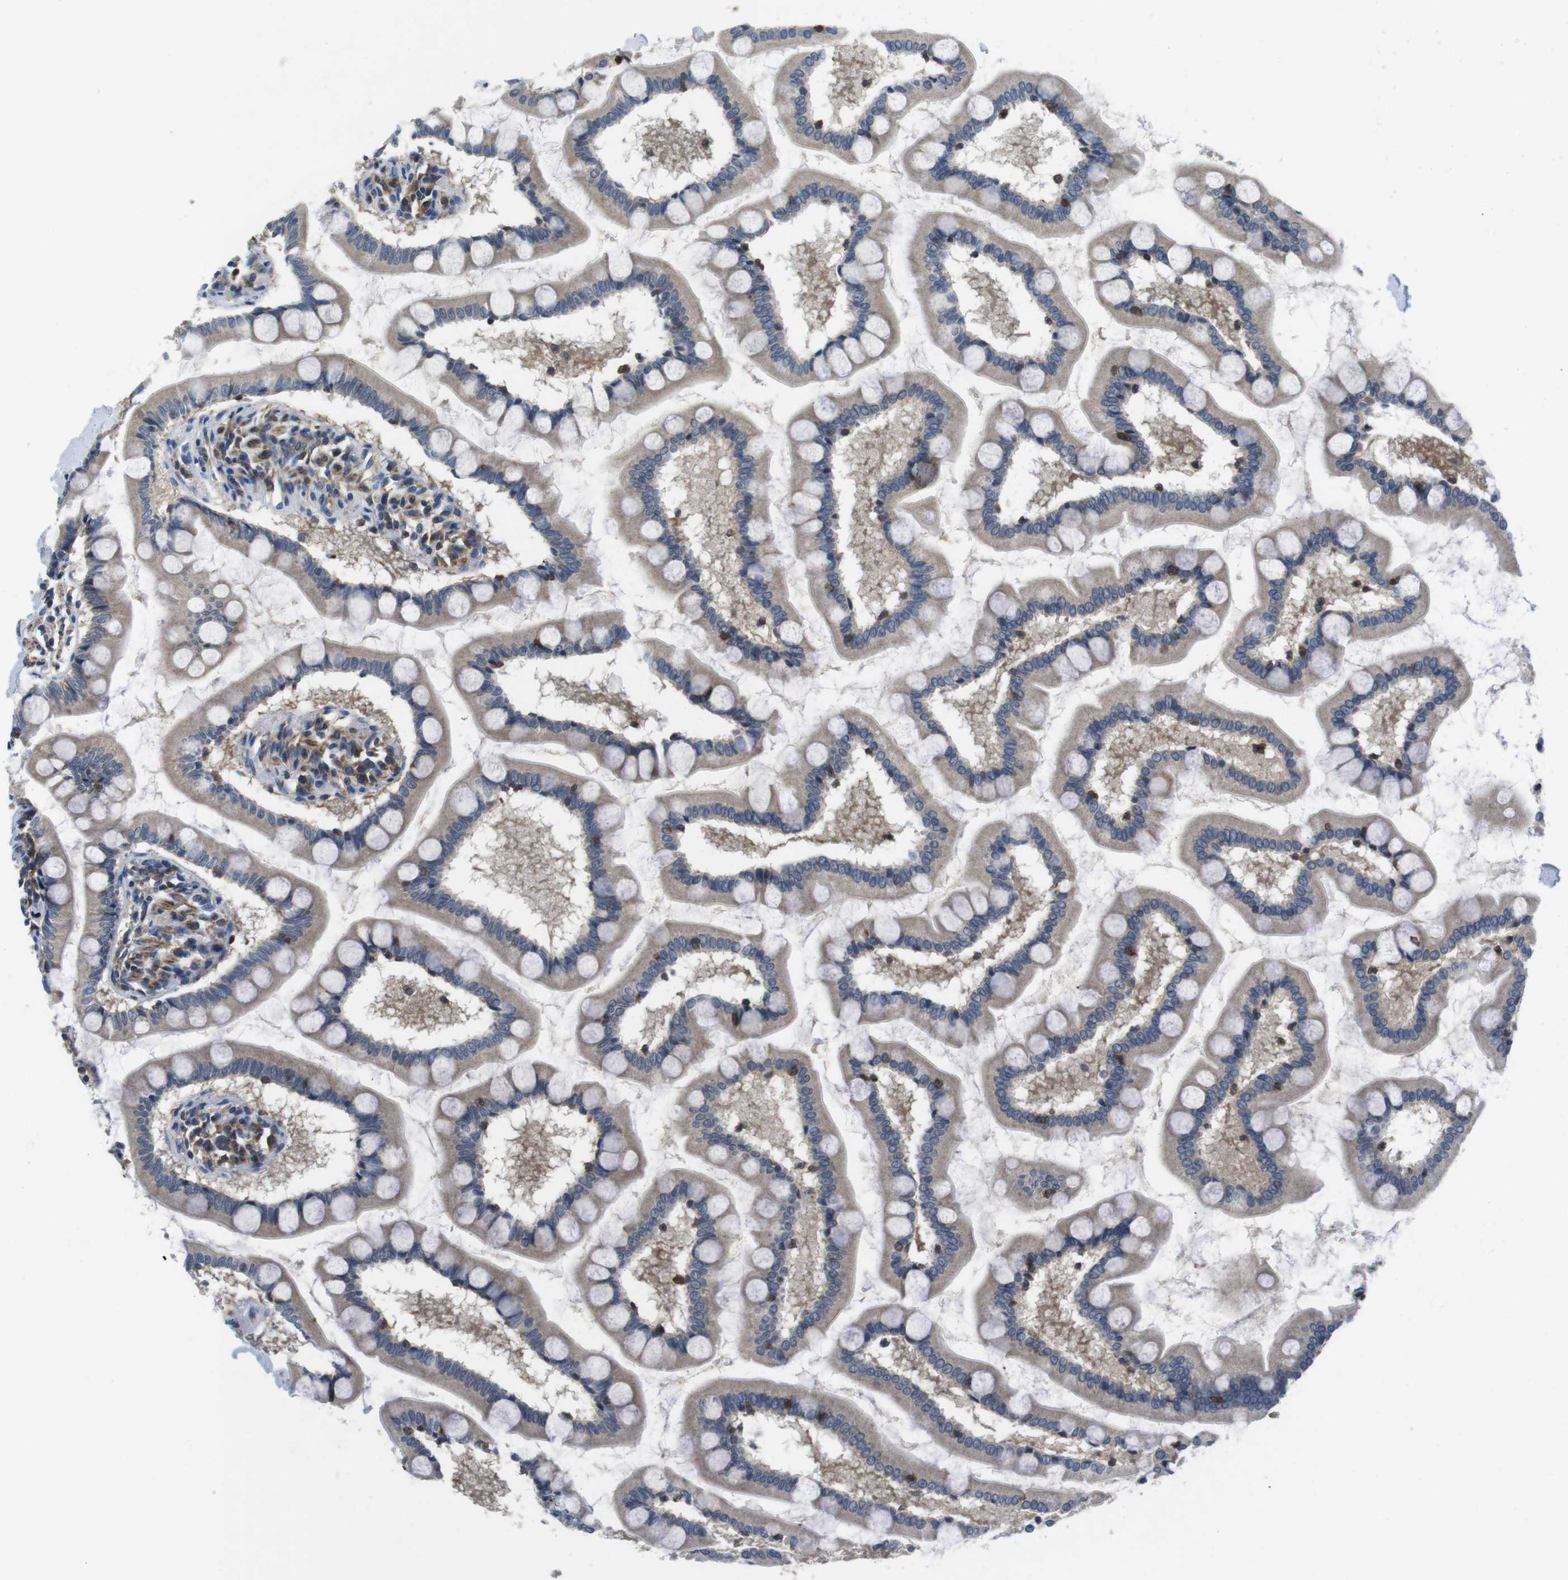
{"staining": {"intensity": "weak", "quantity": ">75%", "location": "cytoplasmic/membranous"}, "tissue": "small intestine", "cell_type": "Glandular cells", "image_type": "normal", "snomed": [{"axis": "morphology", "description": "Normal tissue, NOS"}, {"axis": "topography", "description": "Small intestine"}], "caption": "Unremarkable small intestine exhibits weak cytoplasmic/membranous expression in about >75% of glandular cells, visualized by immunohistochemistry. (DAB = brown stain, brightfield microscopy at high magnification).", "gene": "PIK3CD", "patient": {"sex": "male", "age": 41}}